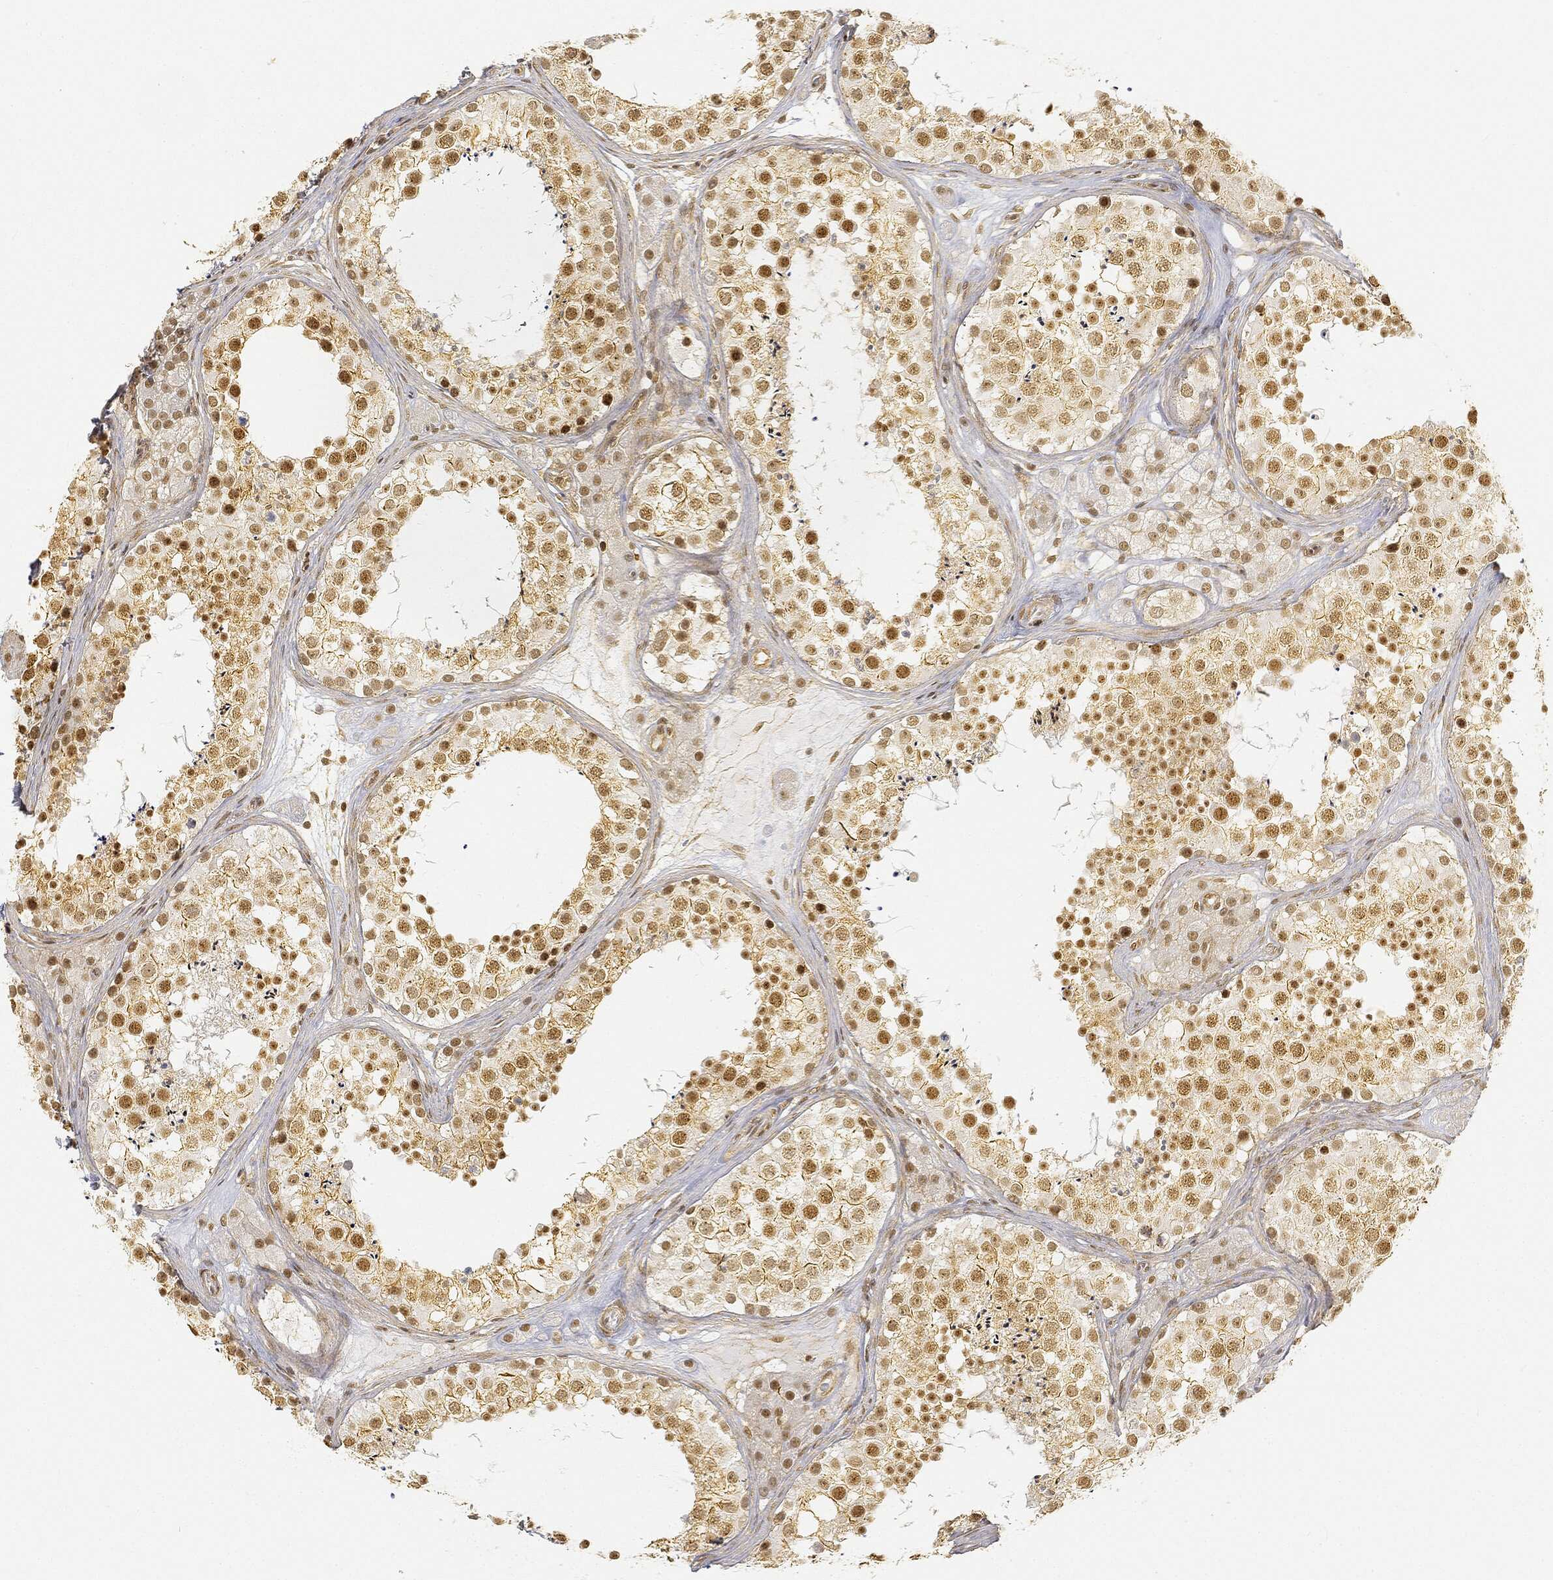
{"staining": {"intensity": "moderate", "quantity": ">75%", "location": "cytoplasmic/membranous,nuclear"}, "tissue": "testis", "cell_type": "Cells in seminiferous ducts", "image_type": "normal", "snomed": [{"axis": "morphology", "description": "Normal tissue, NOS"}, {"axis": "topography", "description": "Testis"}], "caption": "Immunohistochemical staining of benign human testis reveals moderate cytoplasmic/membranous,nuclear protein expression in approximately >75% of cells in seminiferous ducts. The protein of interest is shown in brown color, while the nuclei are stained blue.", "gene": "RSRC2", "patient": {"sex": "male", "age": 41}}